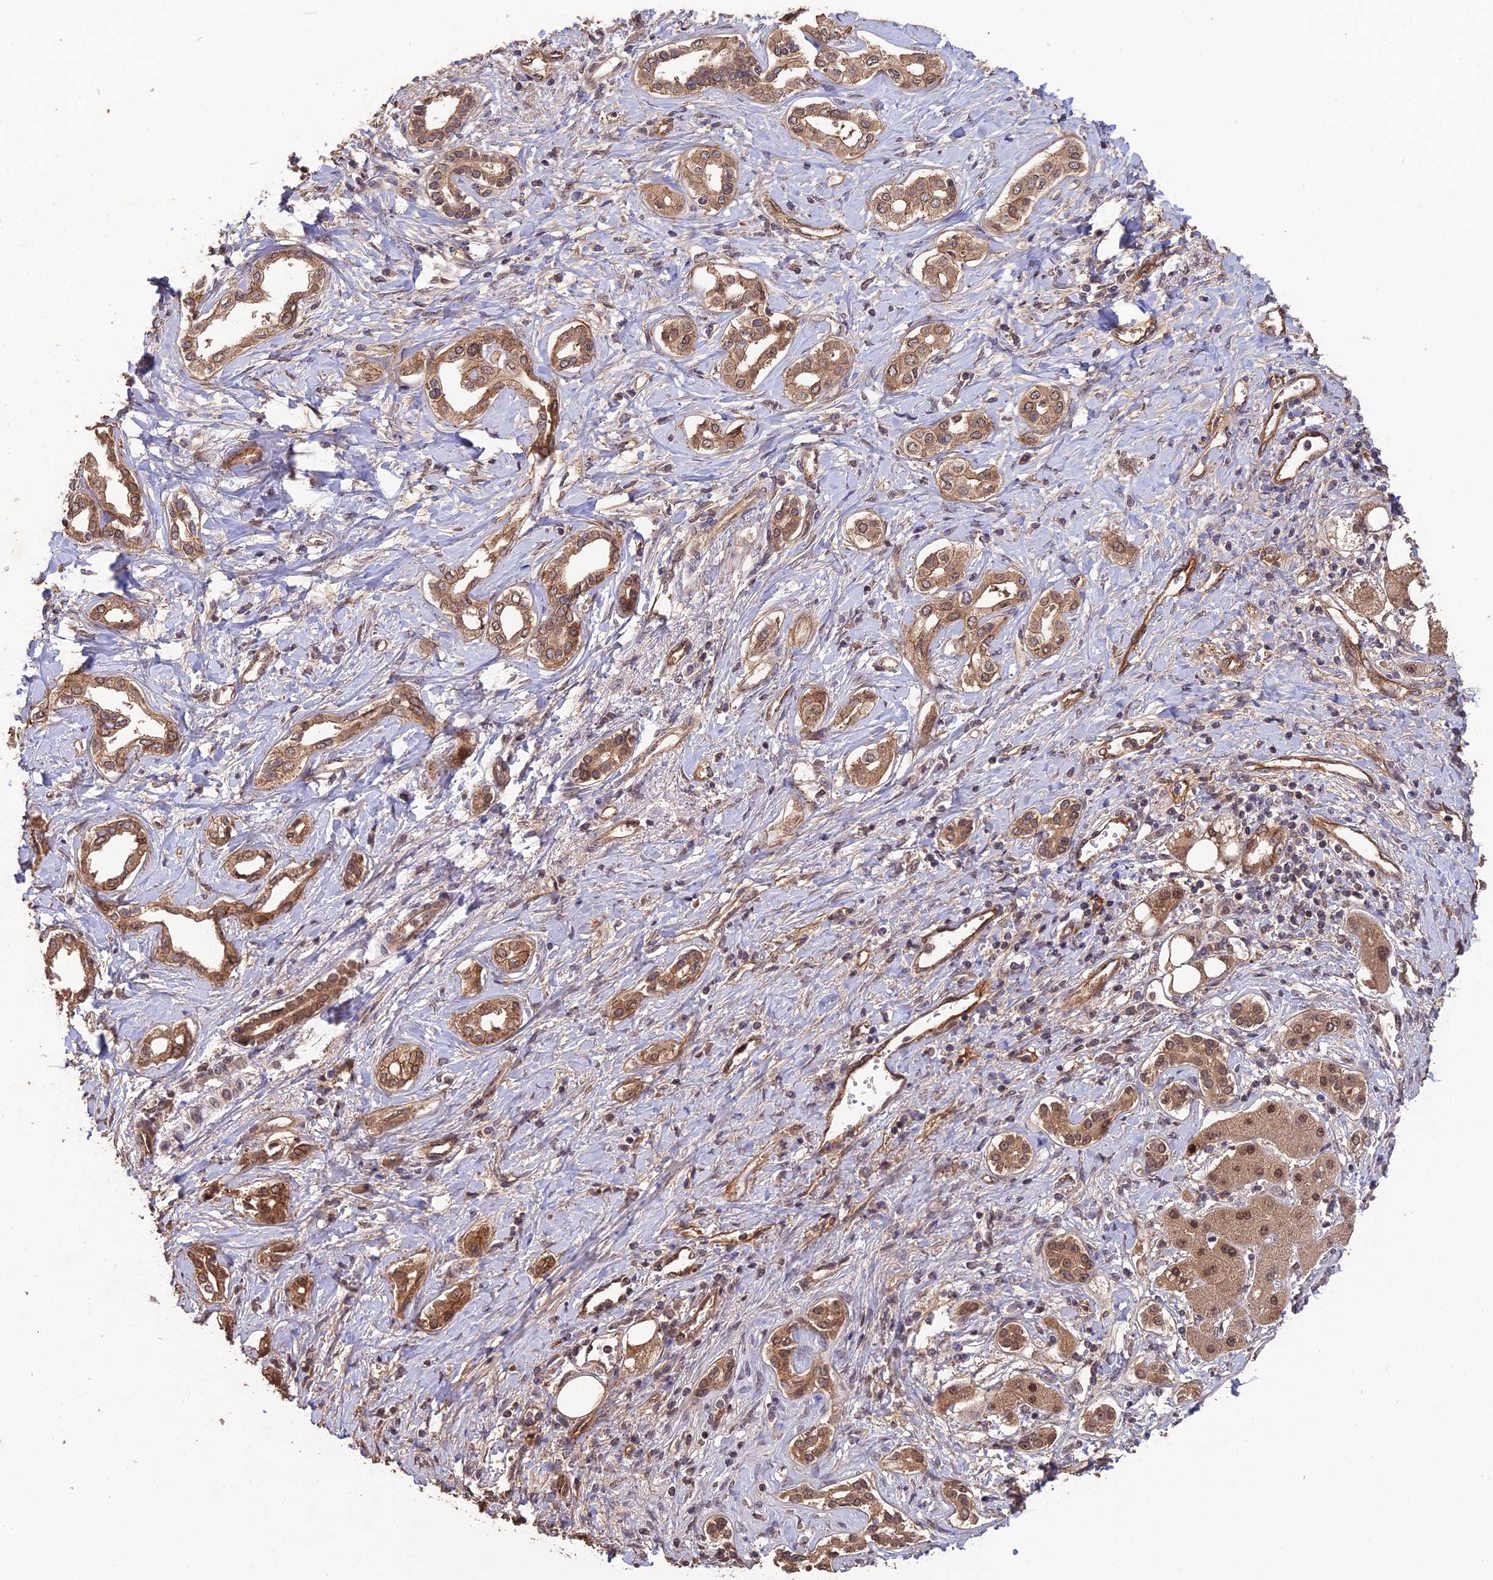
{"staining": {"intensity": "moderate", "quantity": ">75%", "location": "cytoplasmic/membranous,nuclear"}, "tissue": "liver cancer", "cell_type": "Tumor cells", "image_type": "cancer", "snomed": [{"axis": "morphology", "description": "Cholangiocarcinoma"}, {"axis": "topography", "description": "Liver"}], "caption": "A histopathology image of human liver cholangiocarcinoma stained for a protein shows moderate cytoplasmic/membranous and nuclear brown staining in tumor cells. (DAB = brown stain, brightfield microscopy at high magnification).", "gene": "RALGAPA2", "patient": {"sex": "female", "age": 77}}